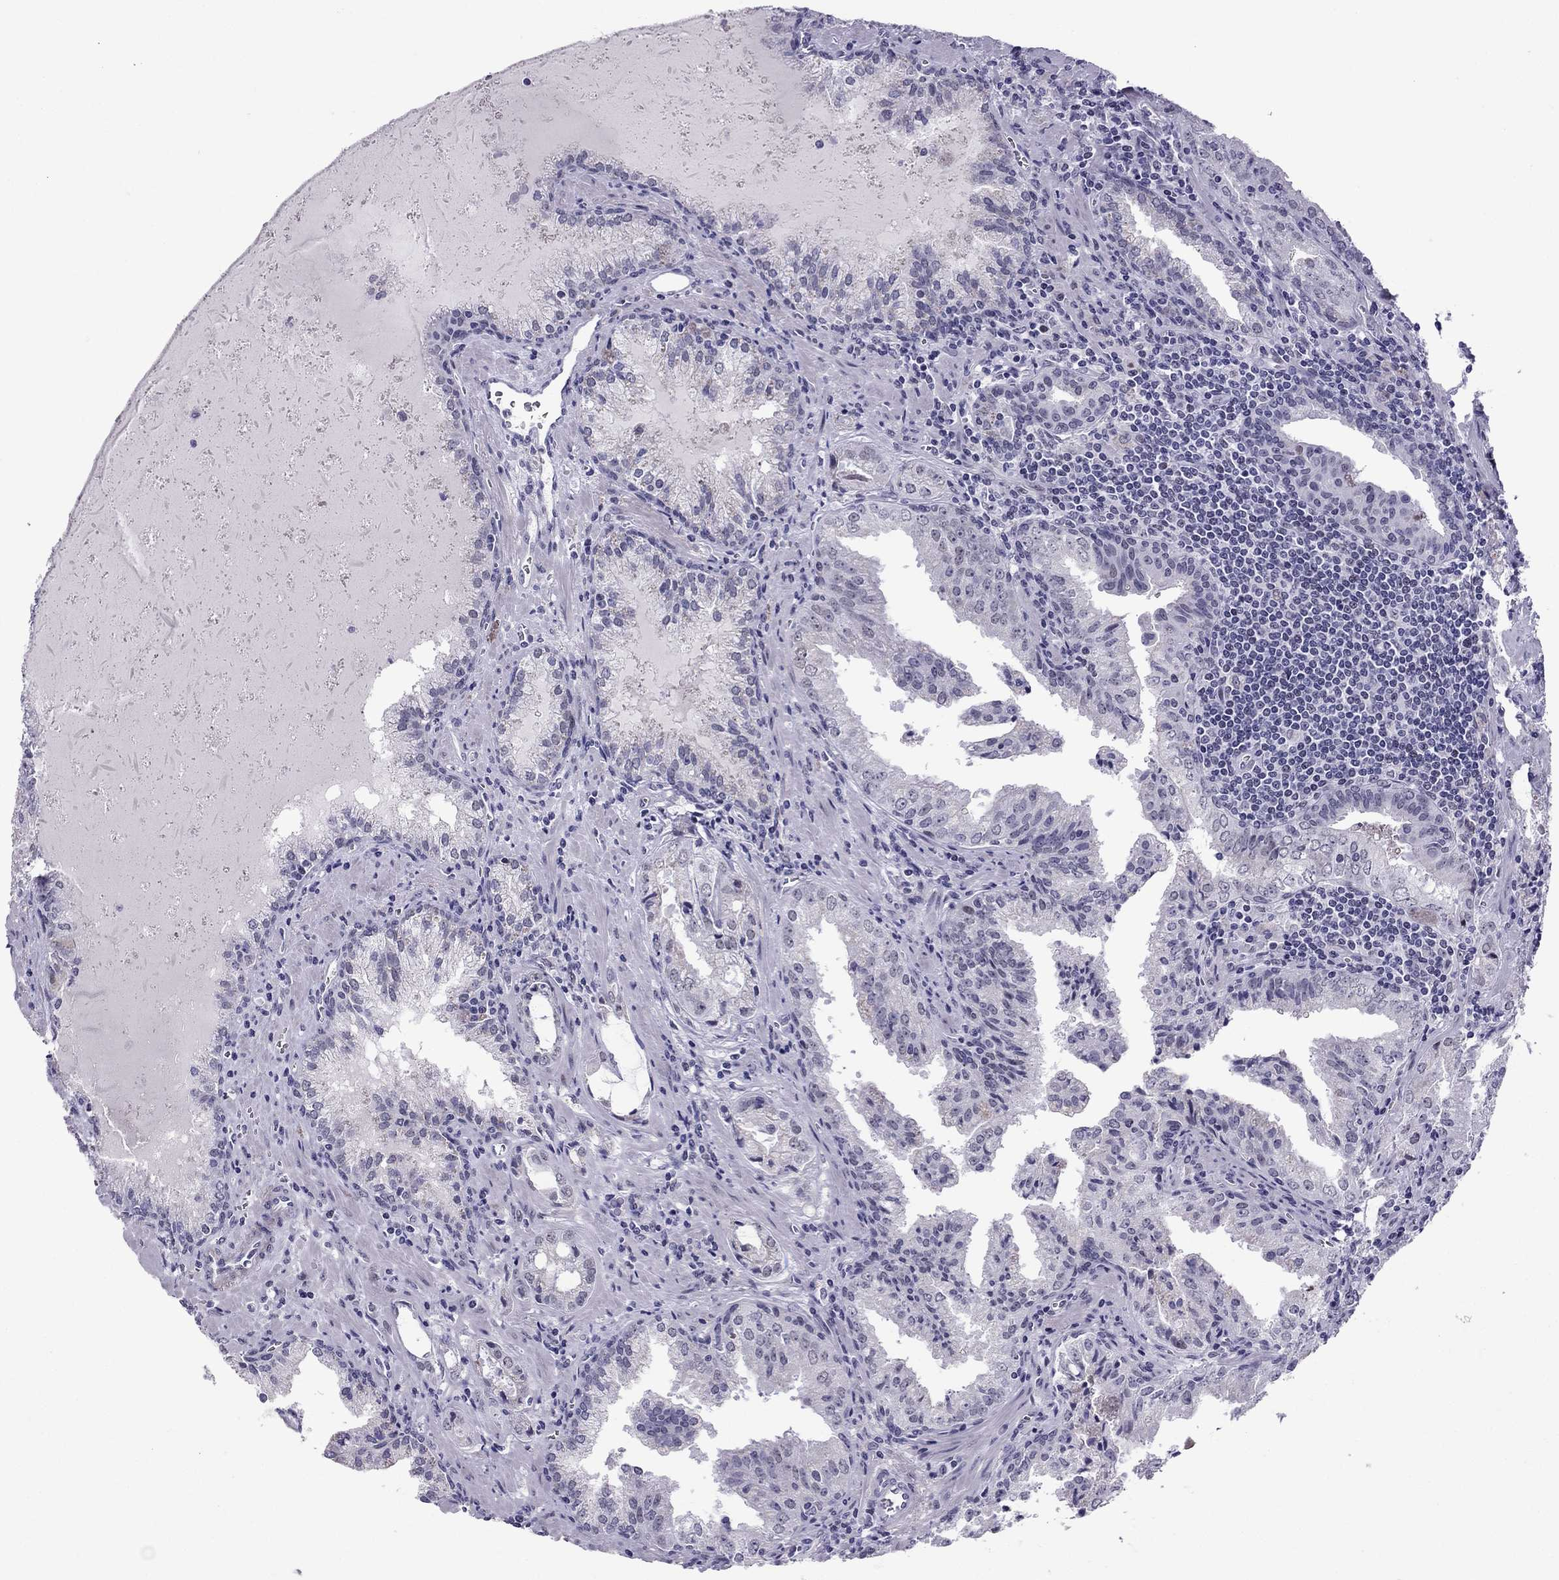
{"staining": {"intensity": "negative", "quantity": "none", "location": "none"}, "tissue": "prostate cancer", "cell_type": "Tumor cells", "image_type": "cancer", "snomed": [{"axis": "morphology", "description": "Adenocarcinoma, High grade"}, {"axis": "topography", "description": "Prostate"}], "caption": "Immunohistochemical staining of human prostate cancer displays no significant expression in tumor cells. (Stains: DAB (3,3'-diaminobenzidine) IHC with hematoxylin counter stain, Microscopy: brightfield microscopy at high magnification).", "gene": "MYLK3", "patient": {"sex": "male", "age": 68}}